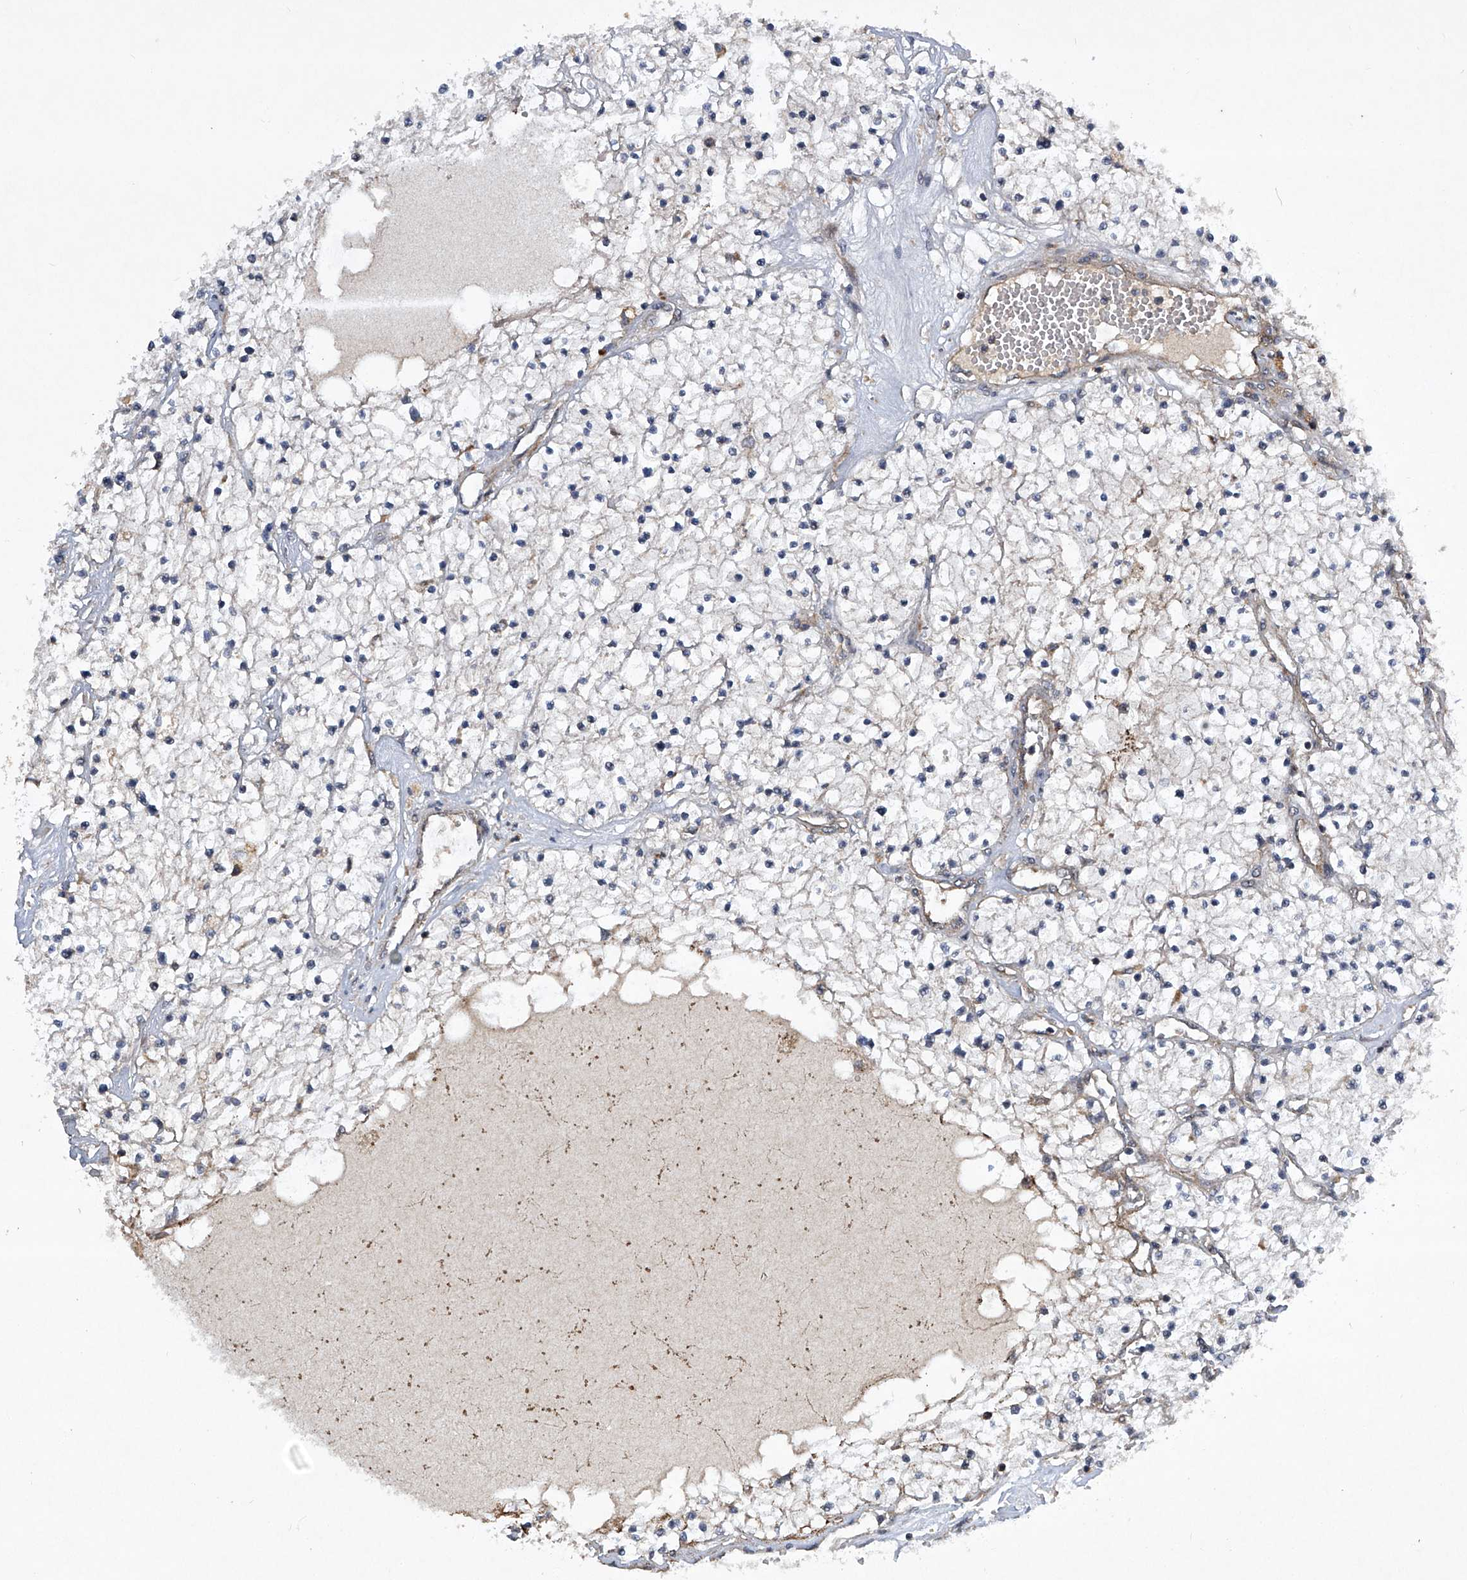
{"staining": {"intensity": "negative", "quantity": "none", "location": "none"}, "tissue": "renal cancer", "cell_type": "Tumor cells", "image_type": "cancer", "snomed": [{"axis": "morphology", "description": "Adenocarcinoma, NOS"}, {"axis": "topography", "description": "Kidney"}], "caption": "Immunohistochemistry (IHC) histopathology image of human renal adenocarcinoma stained for a protein (brown), which demonstrates no expression in tumor cells. Nuclei are stained in blue.", "gene": "CISH", "patient": {"sex": "male", "age": 68}}